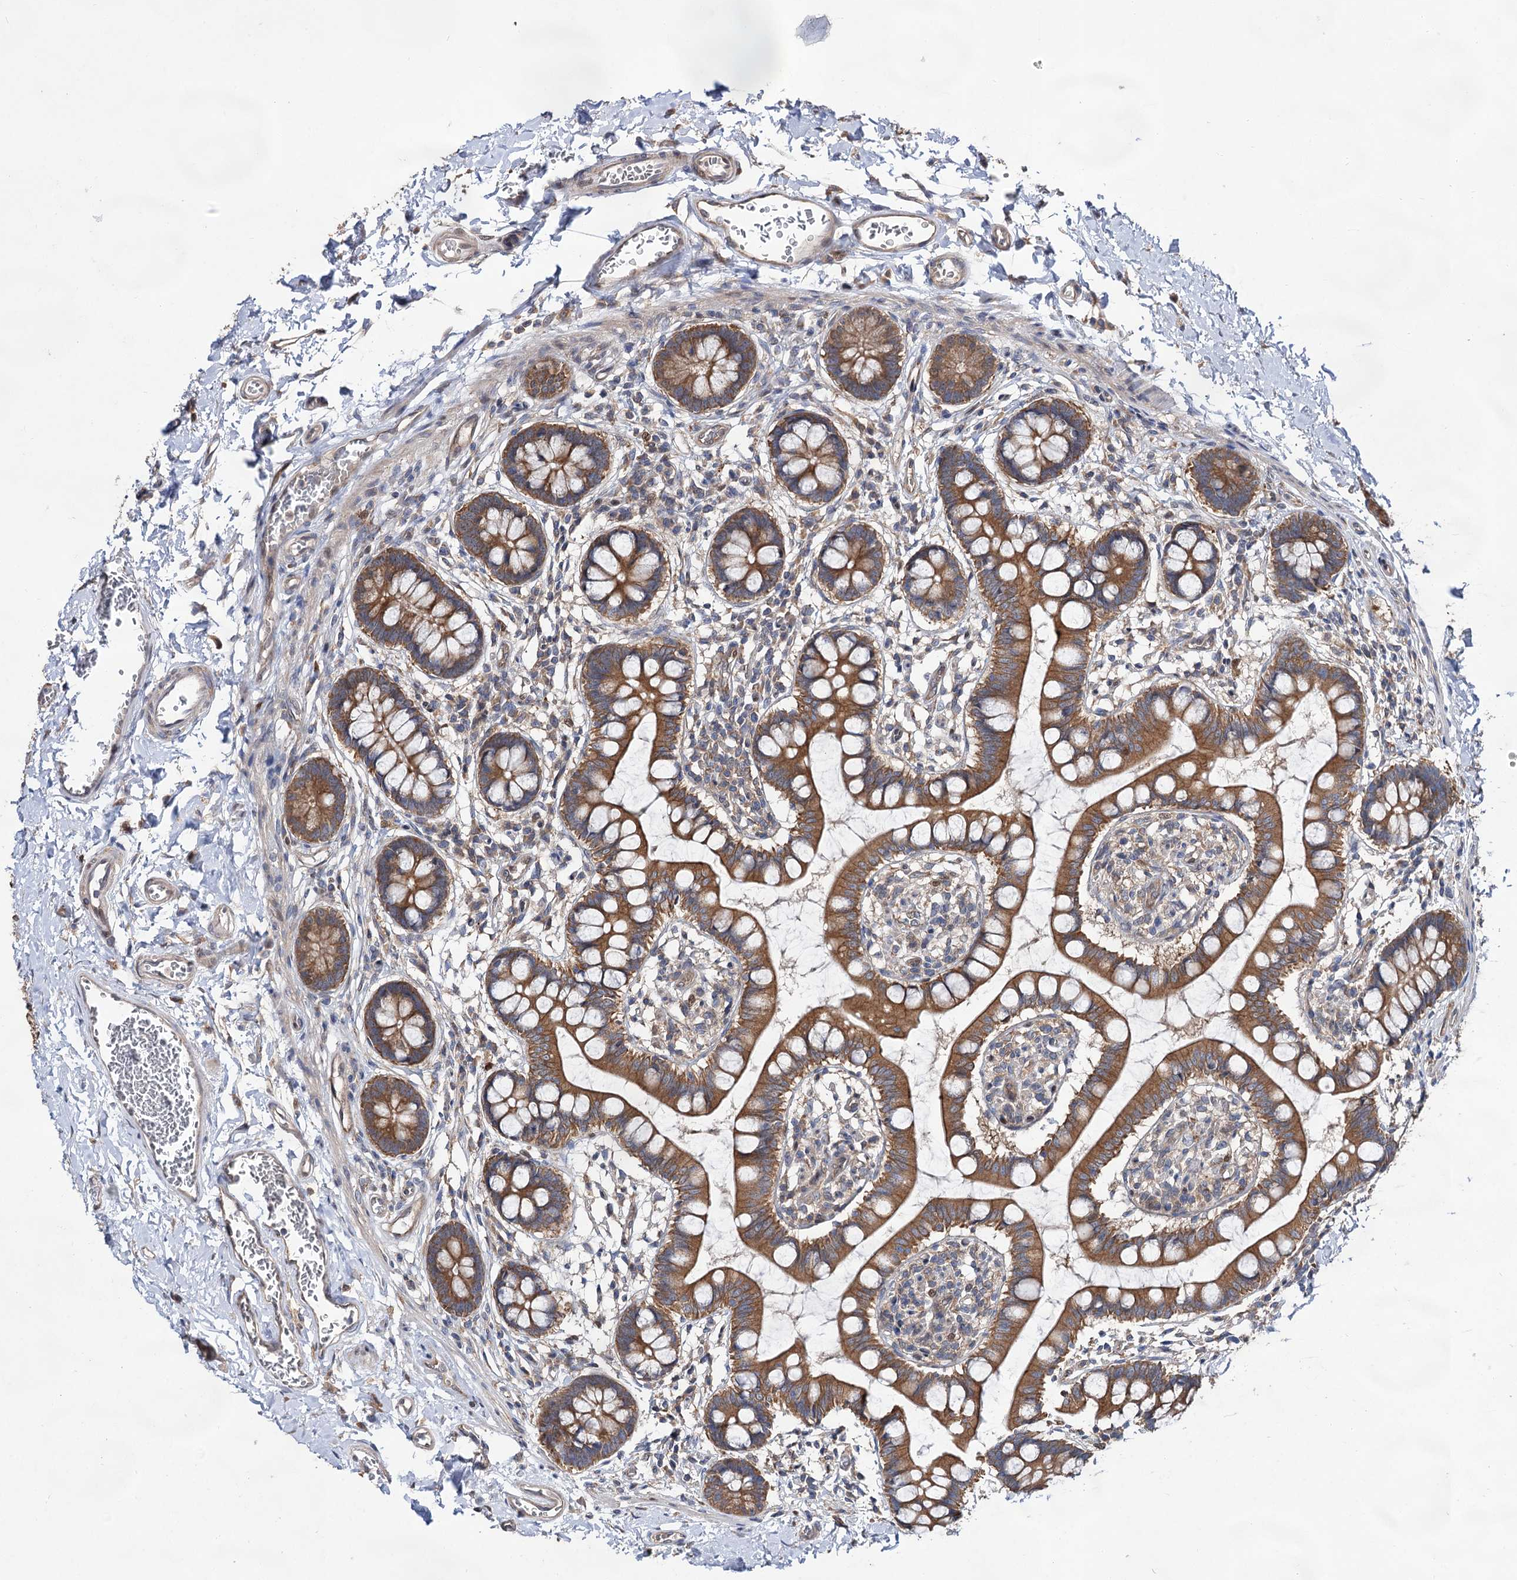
{"staining": {"intensity": "strong", "quantity": ">75%", "location": "cytoplasmic/membranous"}, "tissue": "small intestine", "cell_type": "Glandular cells", "image_type": "normal", "snomed": [{"axis": "morphology", "description": "Normal tissue, NOS"}, {"axis": "topography", "description": "Small intestine"}], "caption": "An immunohistochemistry (IHC) image of benign tissue is shown. Protein staining in brown highlights strong cytoplasmic/membranous positivity in small intestine within glandular cells. (IHC, brightfield microscopy, high magnification).", "gene": "NAA25", "patient": {"sex": "male", "age": 52}}